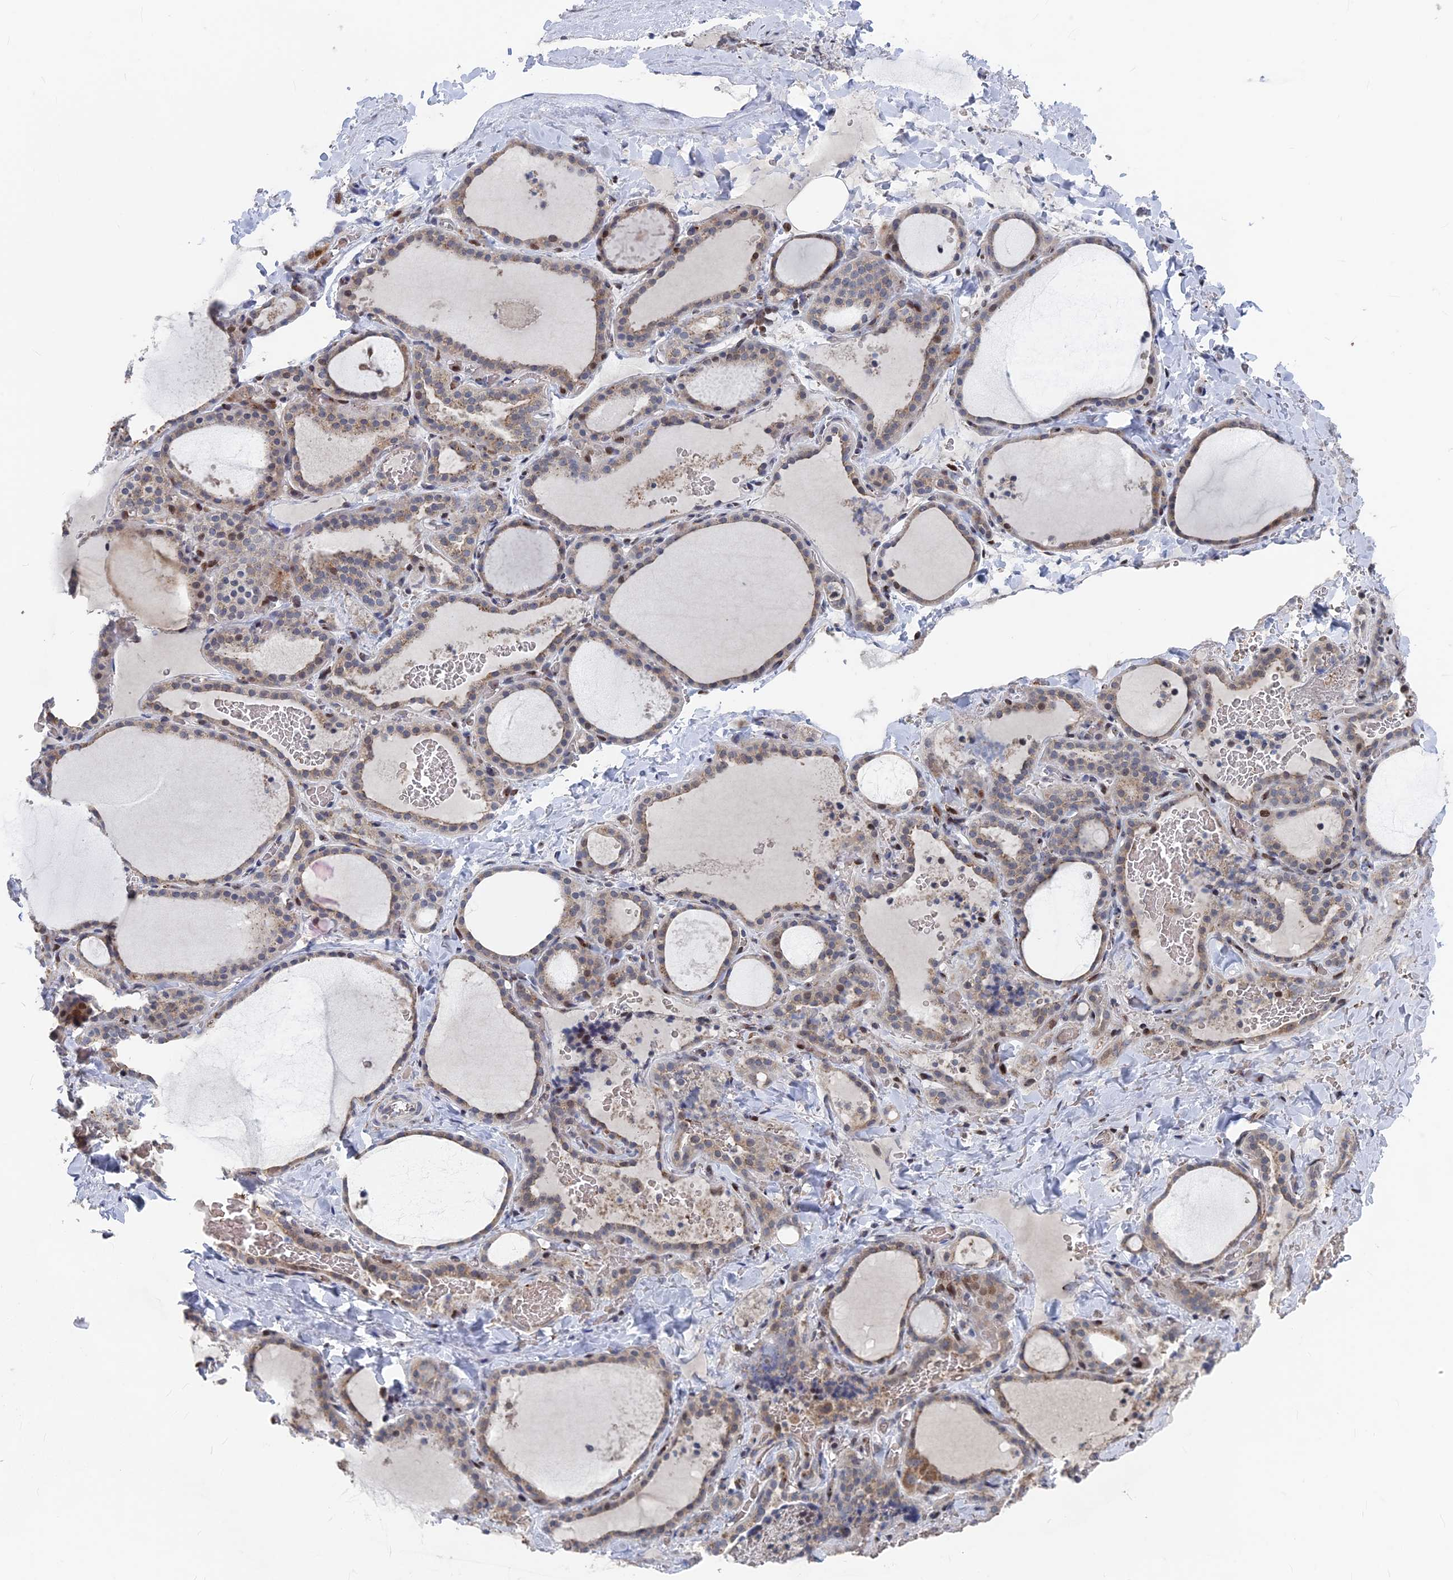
{"staining": {"intensity": "moderate", "quantity": "<25%", "location": "cytoplasmic/membranous,nuclear"}, "tissue": "thyroid gland", "cell_type": "Glandular cells", "image_type": "normal", "snomed": [{"axis": "morphology", "description": "Normal tissue, NOS"}, {"axis": "topography", "description": "Thyroid gland"}], "caption": "Immunohistochemistry staining of benign thyroid gland, which reveals low levels of moderate cytoplasmic/membranous,nuclear positivity in approximately <25% of glandular cells indicating moderate cytoplasmic/membranous,nuclear protein staining. The staining was performed using DAB (brown) for protein detection and nuclei were counterstained in hematoxylin (blue).", "gene": "SH3D21", "patient": {"sex": "female", "age": 22}}